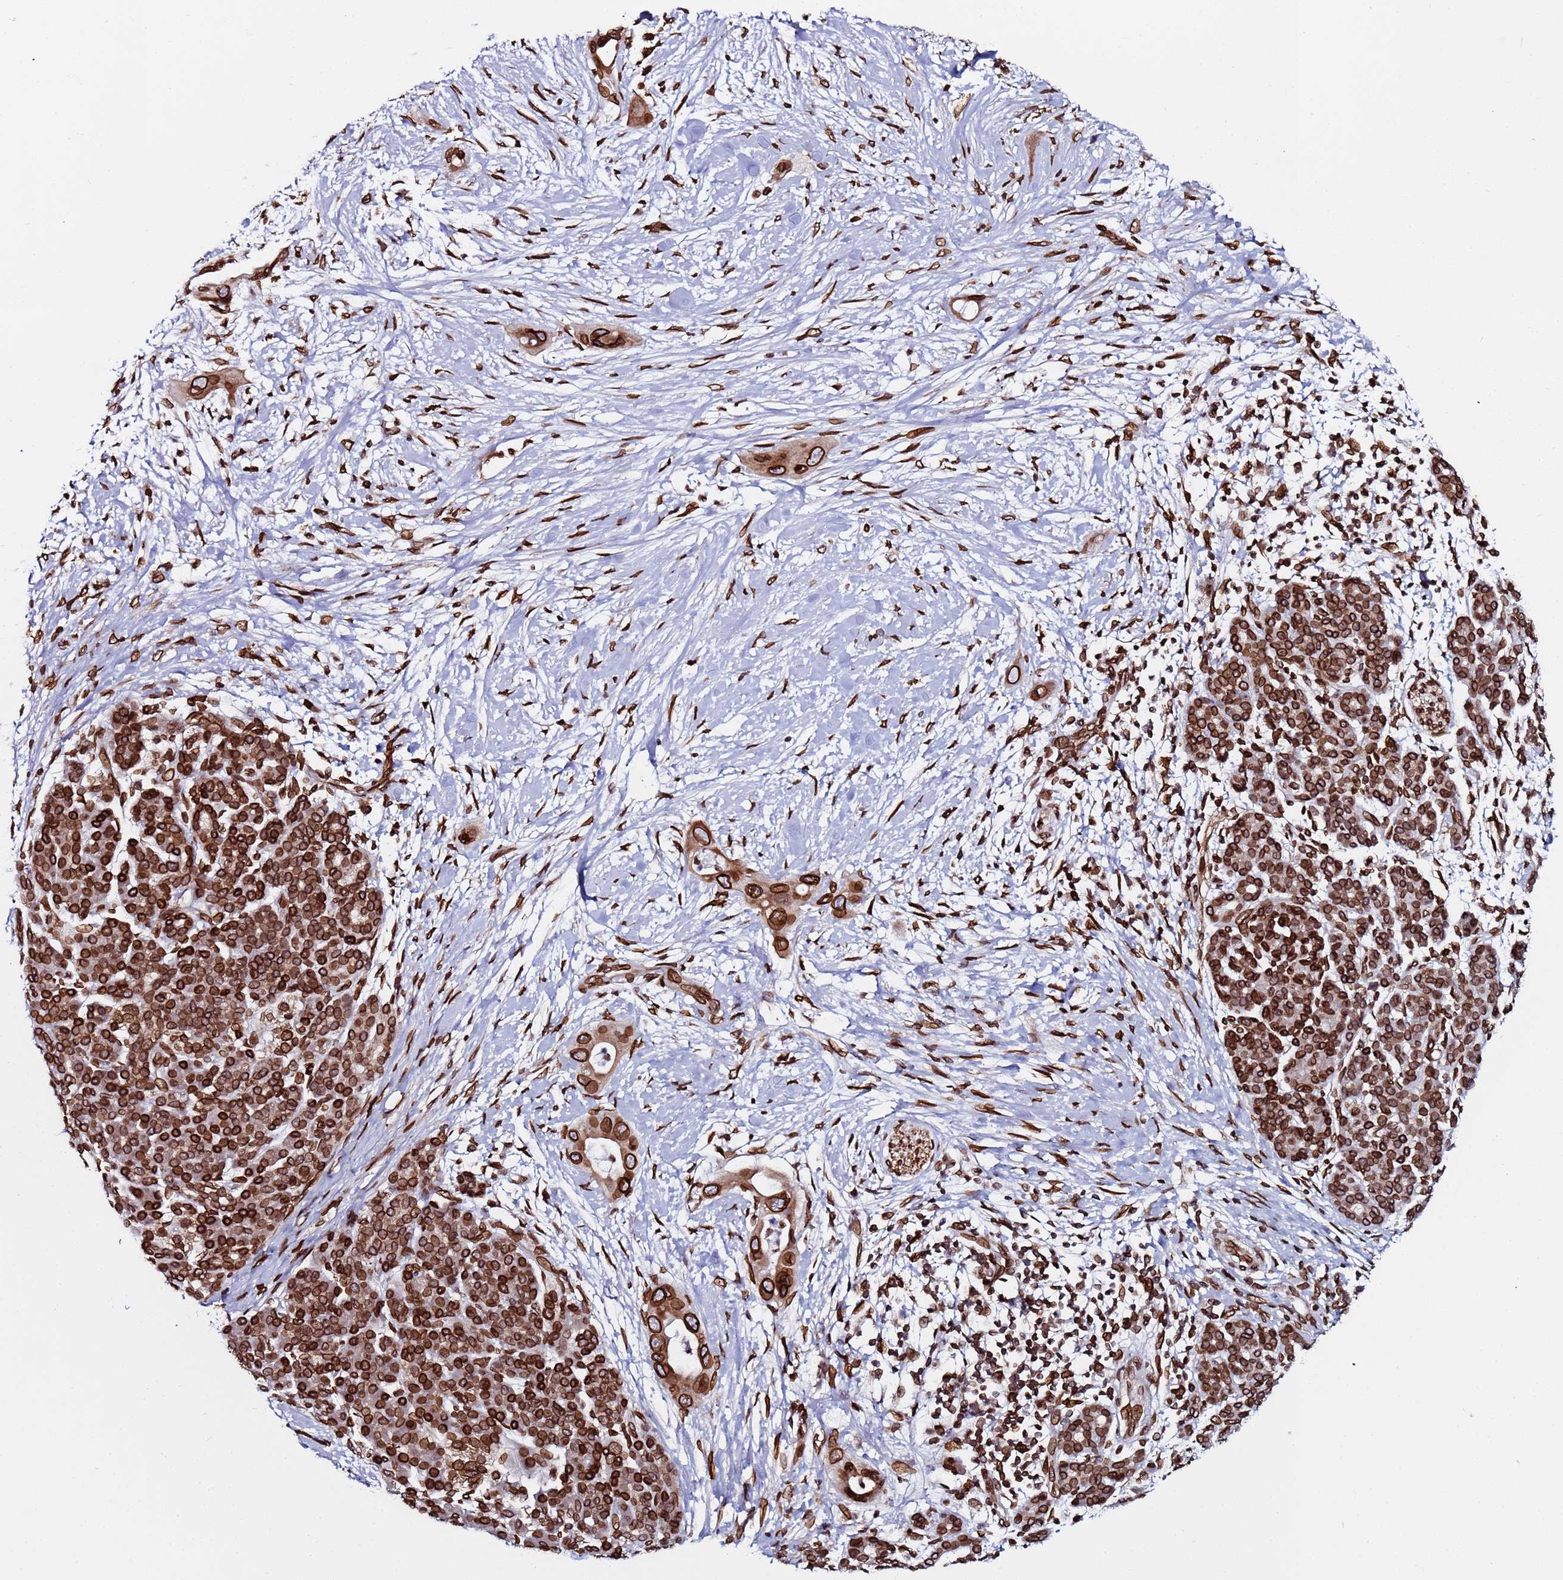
{"staining": {"intensity": "strong", "quantity": ">75%", "location": "cytoplasmic/membranous,nuclear"}, "tissue": "pancreatic cancer", "cell_type": "Tumor cells", "image_type": "cancer", "snomed": [{"axis": "morphology", "description": "Adenocarcinoma, NOS"}, {"axis": "topography", "description": "Pancreas"}], "caption": "Immunohistochemistry (IHC) image of neoplastic tissue: adenocarcinoma (pancreatic) stained using immunohistochemistry displays high levels of strong protein expression localized specifically in the cytoplasmic/membranous and nuclear of tumor cells, appearing as a cytoplasmic/membranous and nuclear brown color.", "gene": "TOR1AIP1", "patient": {"sex": "male", "age": 59}}